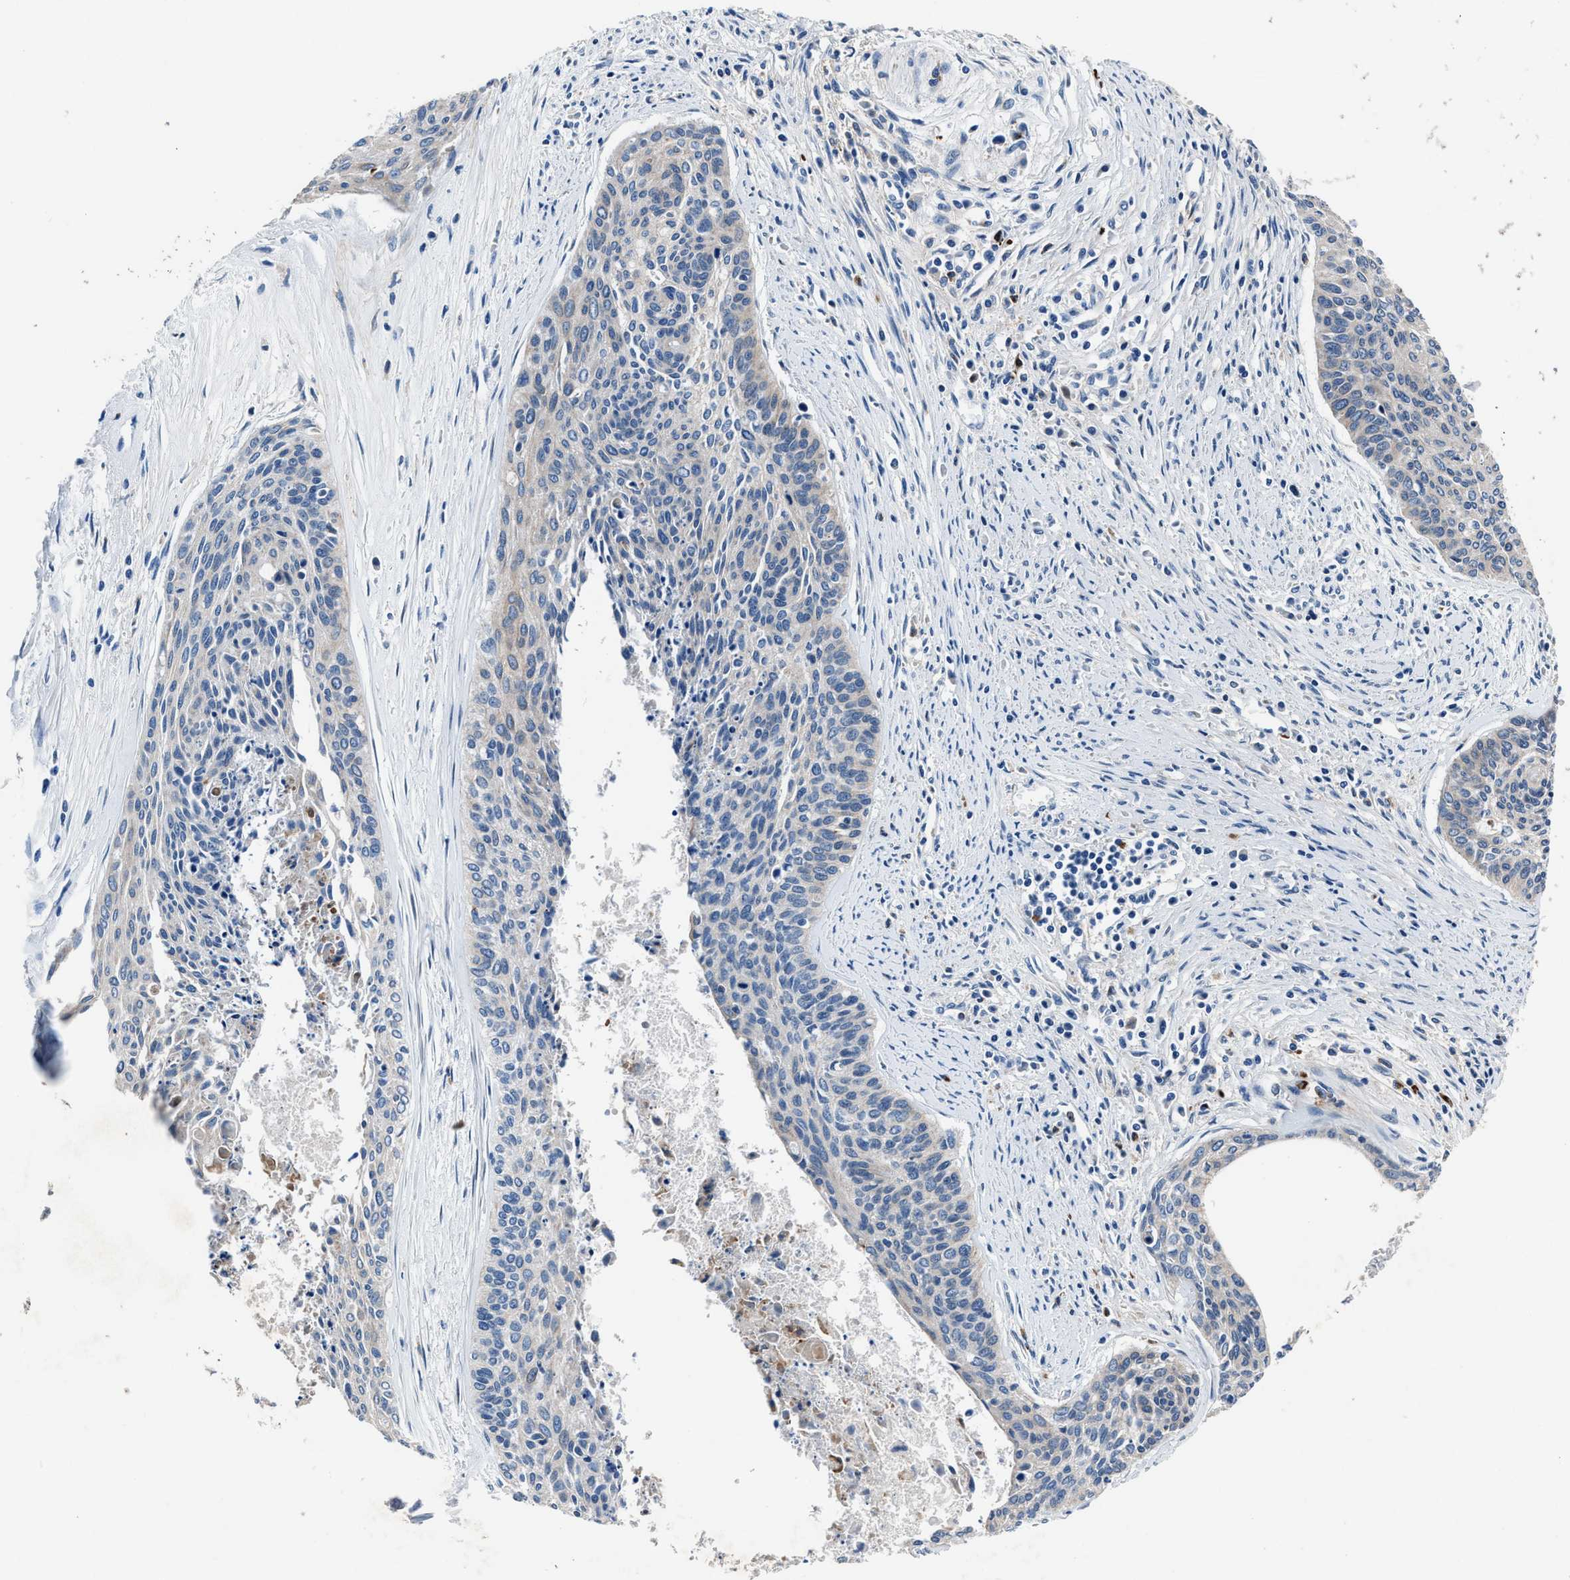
{"staining": {"intensity": "negative", "quantity": "none", "location": "none"}, "tissue": "cervical cancer", "cell_type": "Tumor cells", "image_type": "cancer", "snomed": [{"axis": "morphology", "description": "Squamous cell carcinoma, NOS"}, {"axis": "topography", "description": "Cervix"}], "caption": "Tumor cells show no significant staining in cervical squamous cell carcinoma.", "gene": "FGL2", "patient": {"sex": "female", "age": 55}}